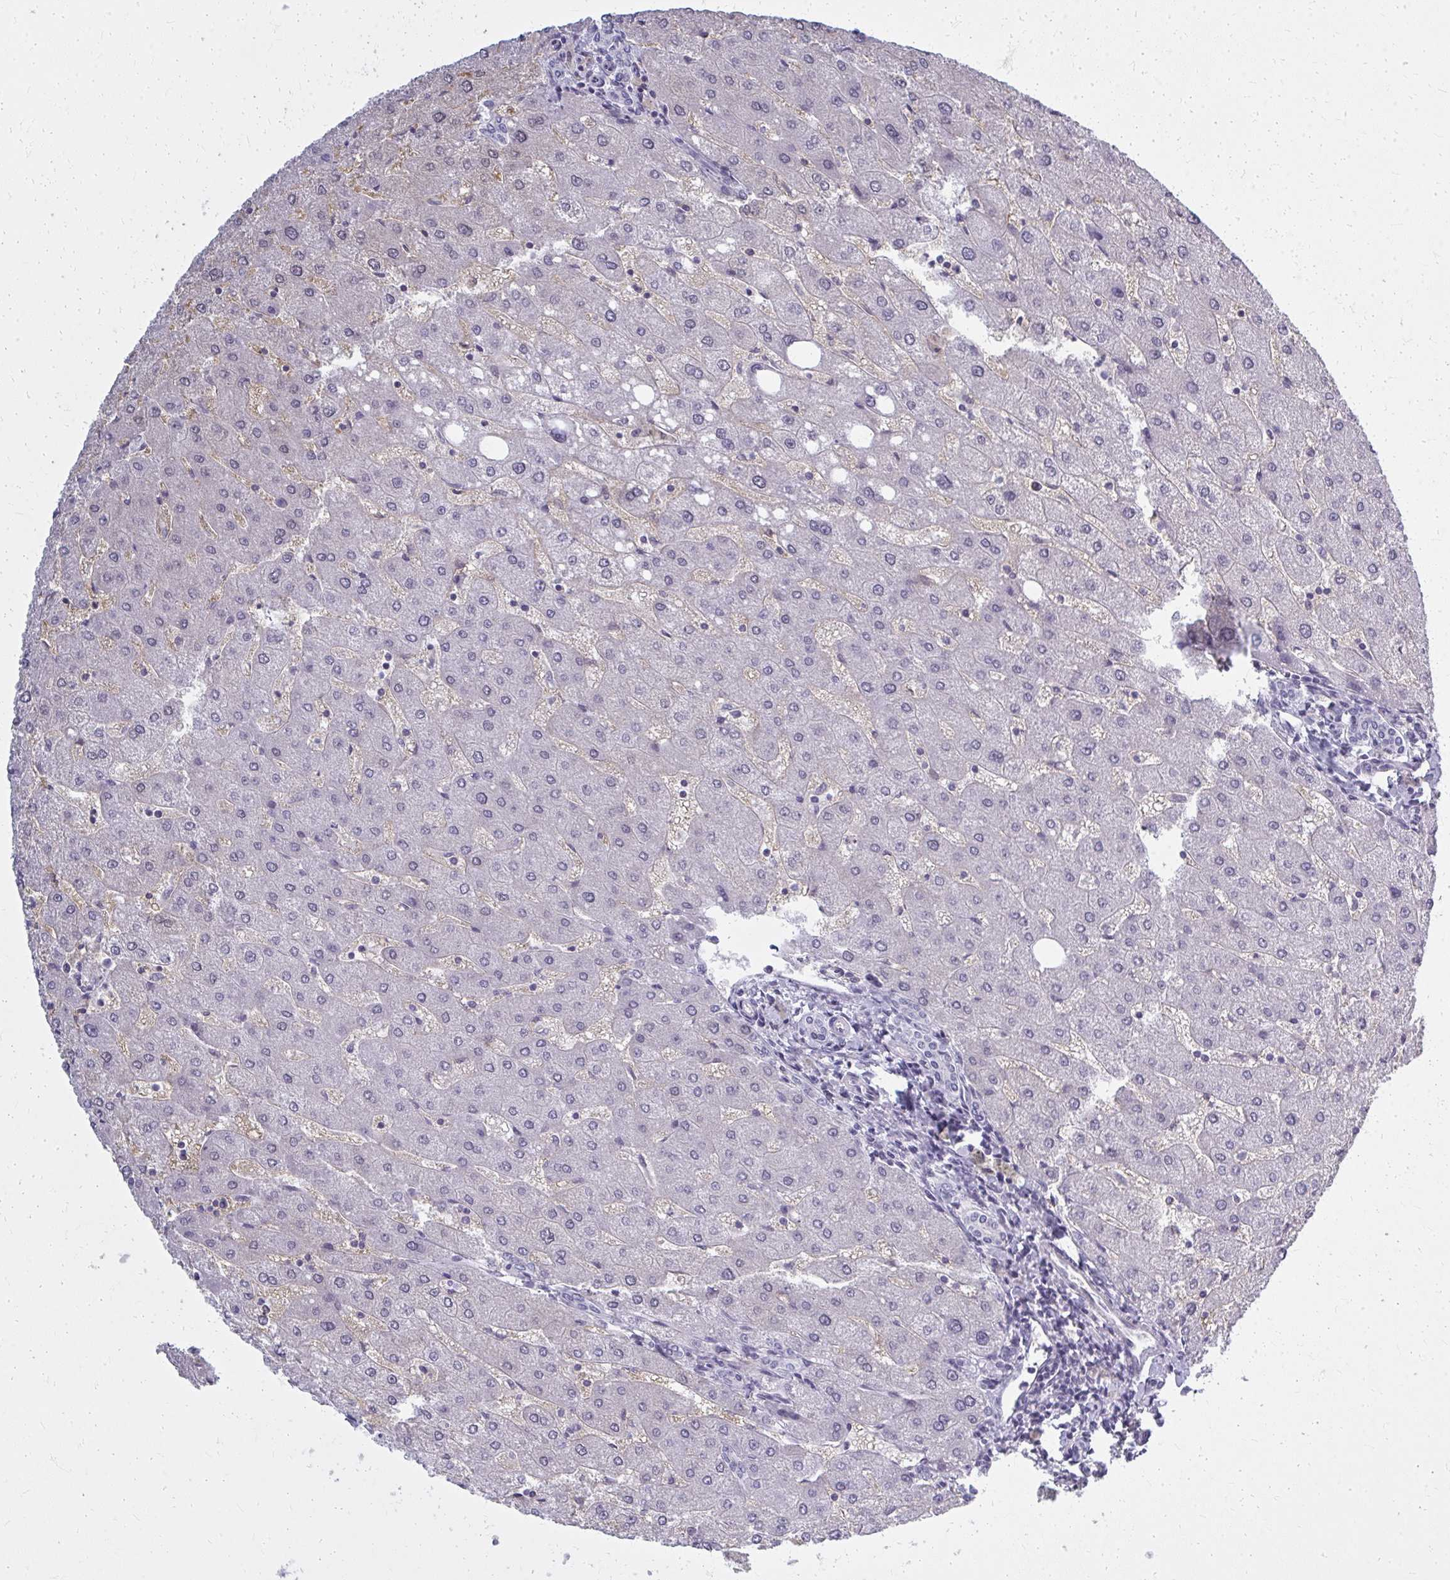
{"staining": {"intensity": "negative", "quantity": "none", "location": "none"}, "tissue": "liver", "cell_type": "Cholangiocytes", "image_type": "normal", "snomed": [{"axis": "morphology", "description": "Normal tissue, NOS"}, {"axis": "topography", "description": "Liver"}], "caption": "The image demonstrates no significant positivity in cholangiocytes of liver.", "gene": "CASQ2", "patient": {"sex": "male", "age": 67}}